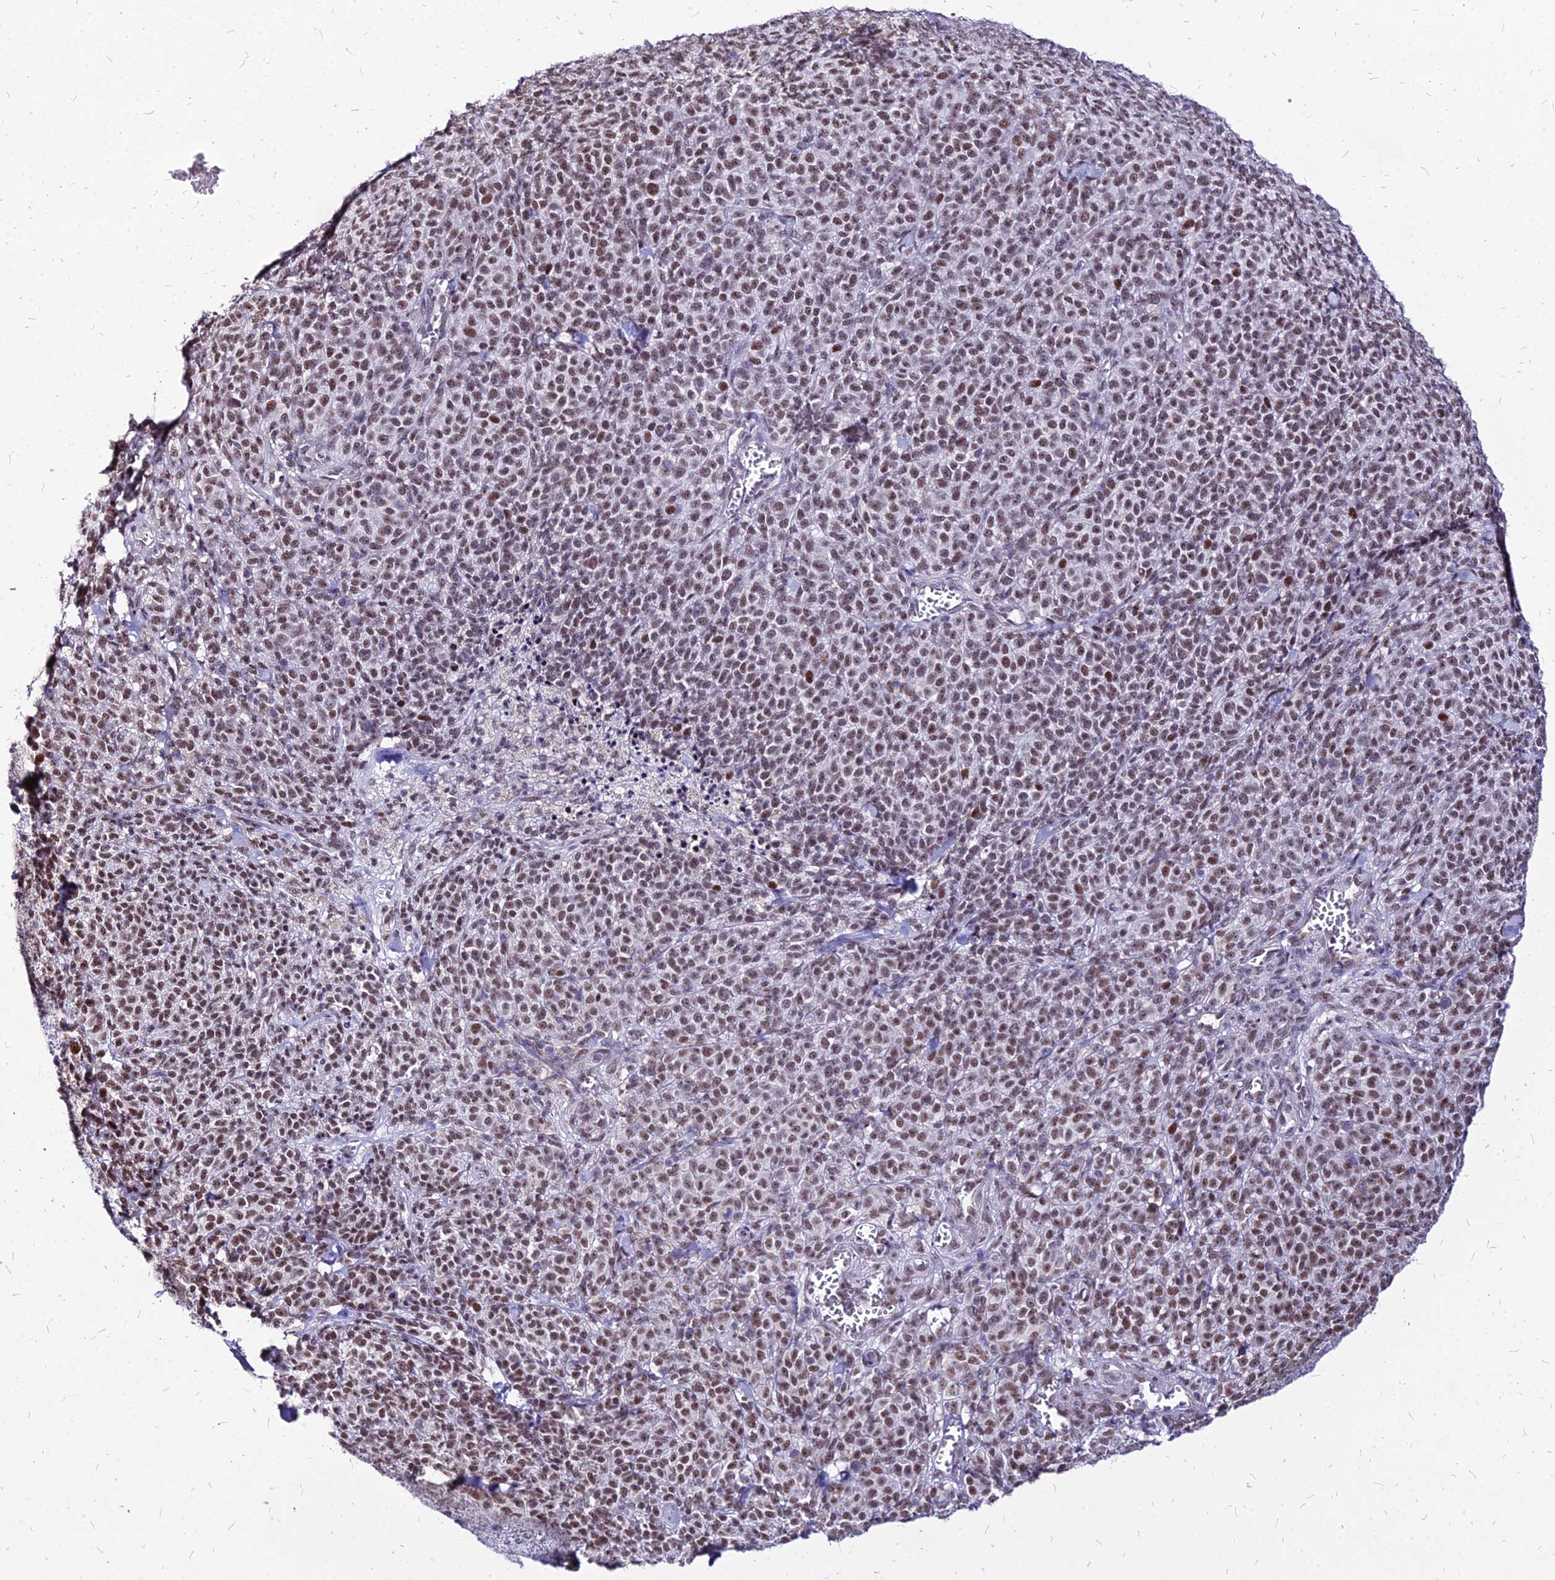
{"staining": {"intensity": "moderate", "quantity": ">75%", "location": "nuclear"}, "tissue": "melanoma", "cell_type": "Tumor cells", "image_type": "cancer", "snomed": [{"axis": "morphology", "description": "Normal tissue, NOS"}, {"axis": "morphology", "description": "Malignant melanoma, NOS"}, {"axis": "topography", "description": "Skin"}], "caption": "Immunohistochemical staining of melanoma demonstrates moderate nuclear protein expression in about >75% of tumor cells.", "gene": "FDX2", "patient": {"sex": "female", "age": 34}}